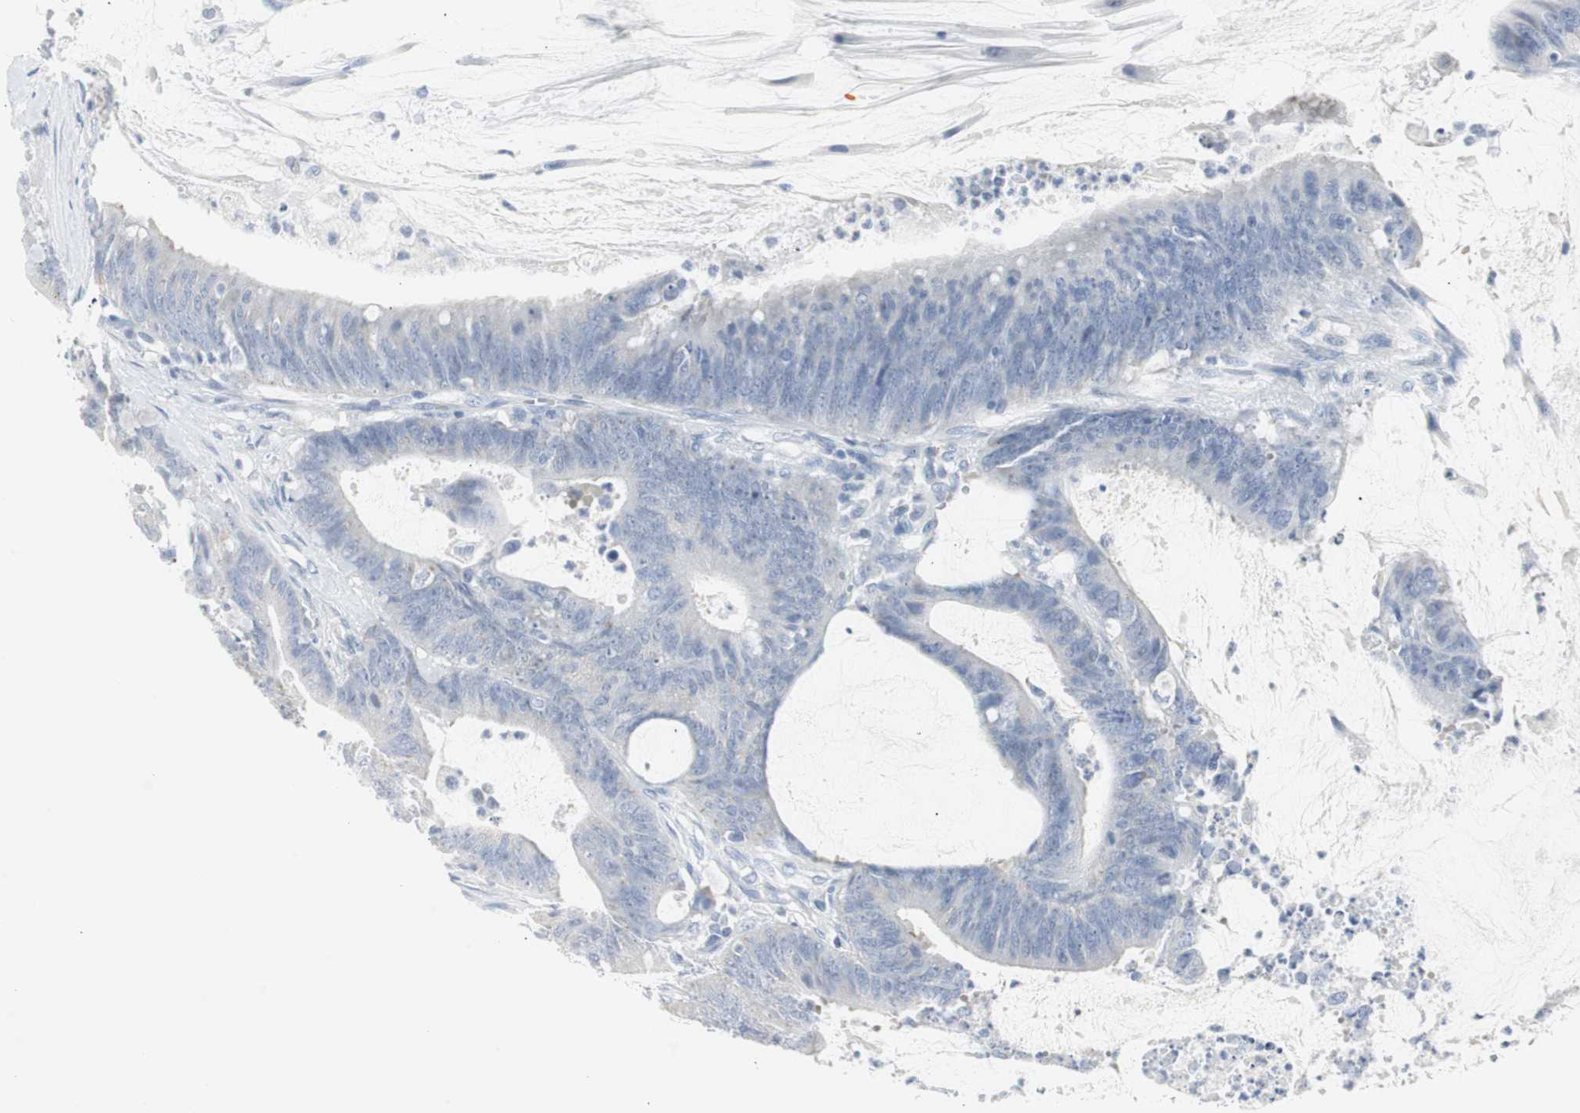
{"staining": {"intensity": "negative", "quantity": "none", "location": "none"}, "tissue": "colorectal cancer", "cell_type": "Tumor cells", "image_type": "cancer", "snomed": [{"axis": "morphology", "description": "Adenocarcinoma, NOS"}, {"axis": "topography", "description": "Rectum"}], "caption": "There is no significant staining in tumor cells of colorectal cancer (adenocarcinoma). (DAB immunohistochemistry with hematoxylin counter stain).", "gene": "S100A7", "patient": {"sex": "female", "age": 66}}